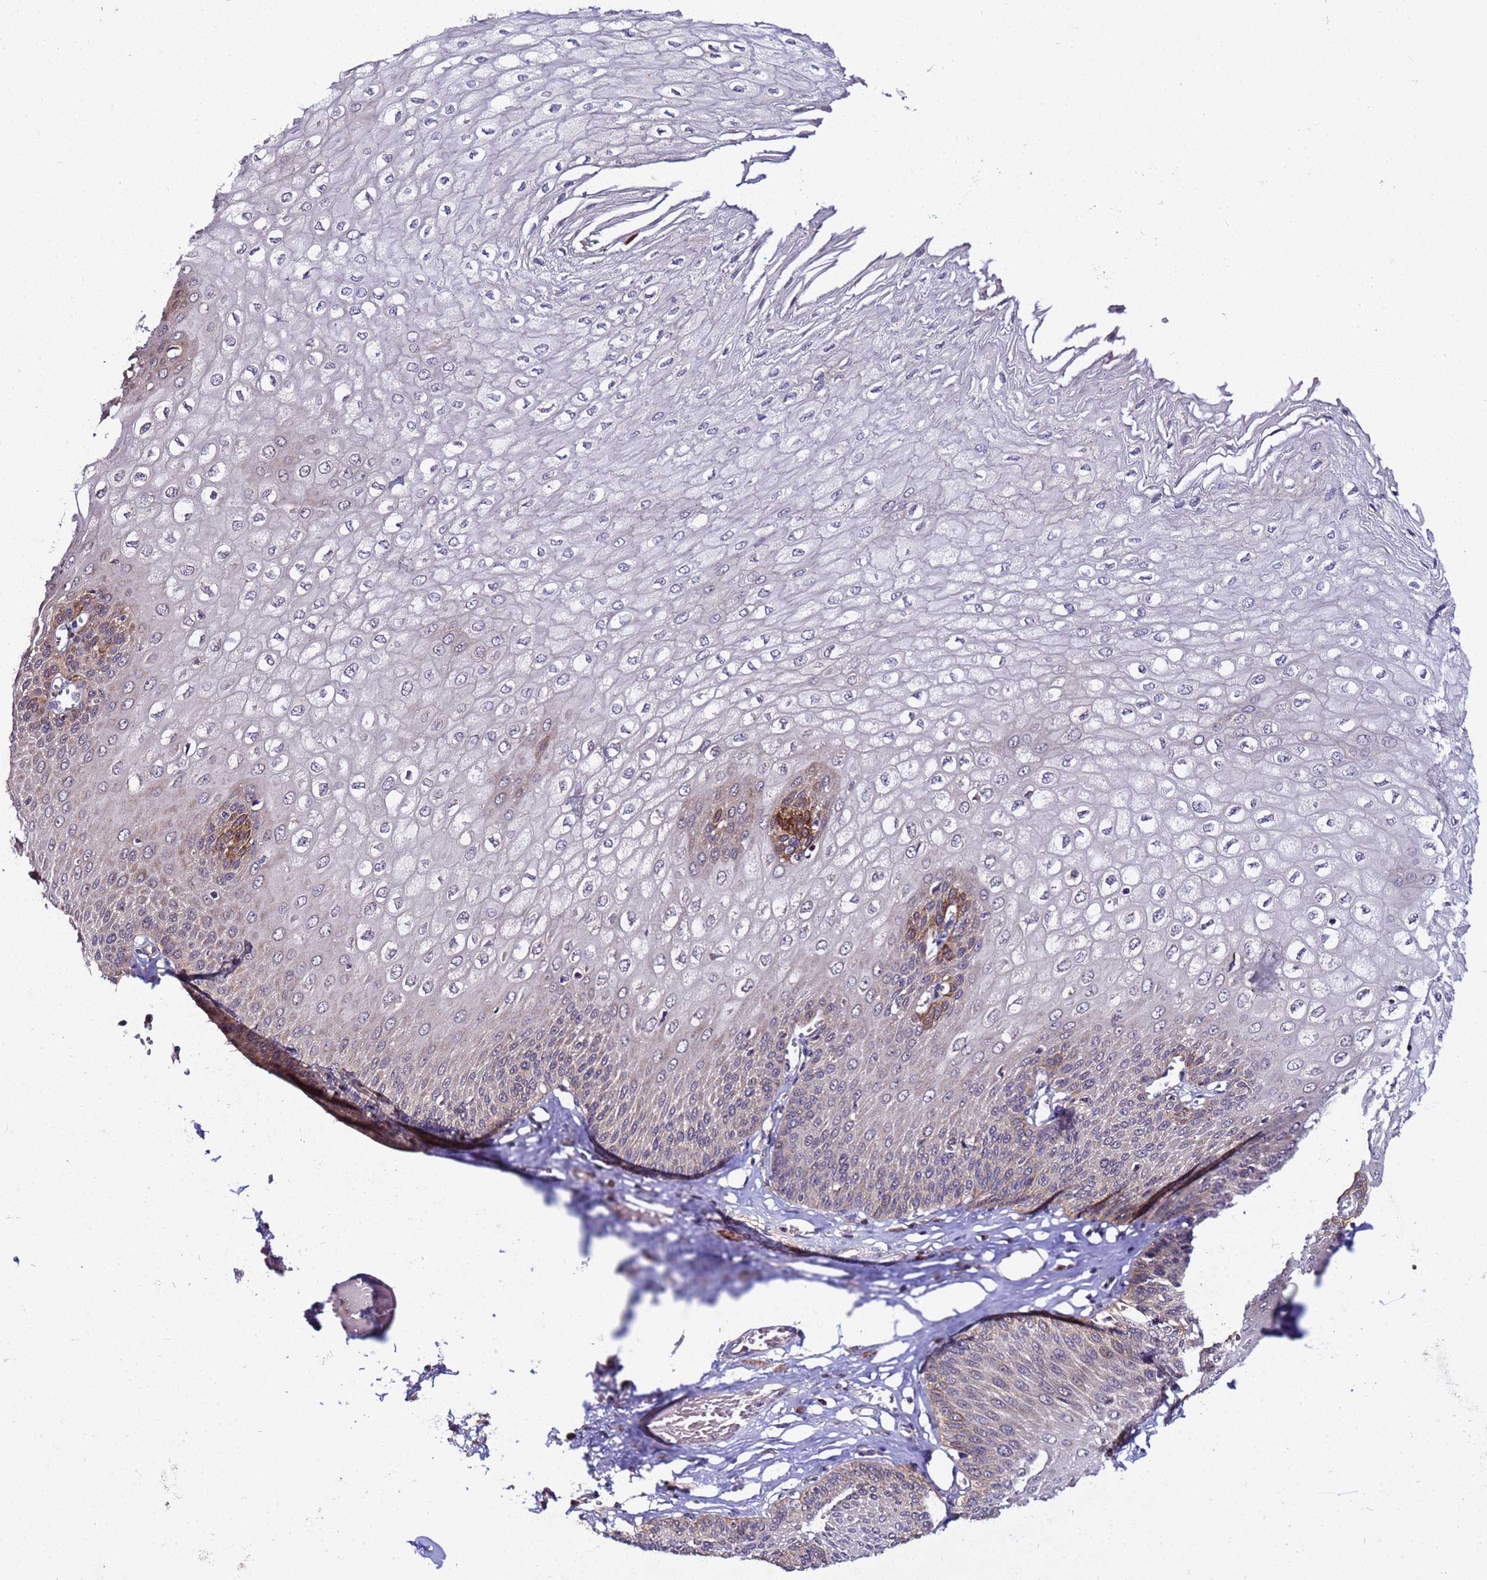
{"staining": {"intensity": "moderate", "quantity": "25%-75%", "location": "cytoplasmic/membranous"}, "tissue": "esophagus", "cell_type": "Squamous epithelial cells", "image_type": "normal", "snomed": [{"axis": "morphology", "description": "Normal tissue, NOS"}, {"axis": "topography", "description": "Esophagus"}], "caption": "Protein analysis of unremarkable esophagus demonstrates moderate cytoplasmic/membranous positivity in about 25%-75% of squamous epithelial cells. (brown staining indicates protein expression, while blue staining denotes nuclei).", "gene": "PLXDC2", "patient": {"sex": "male", "age": 60}}